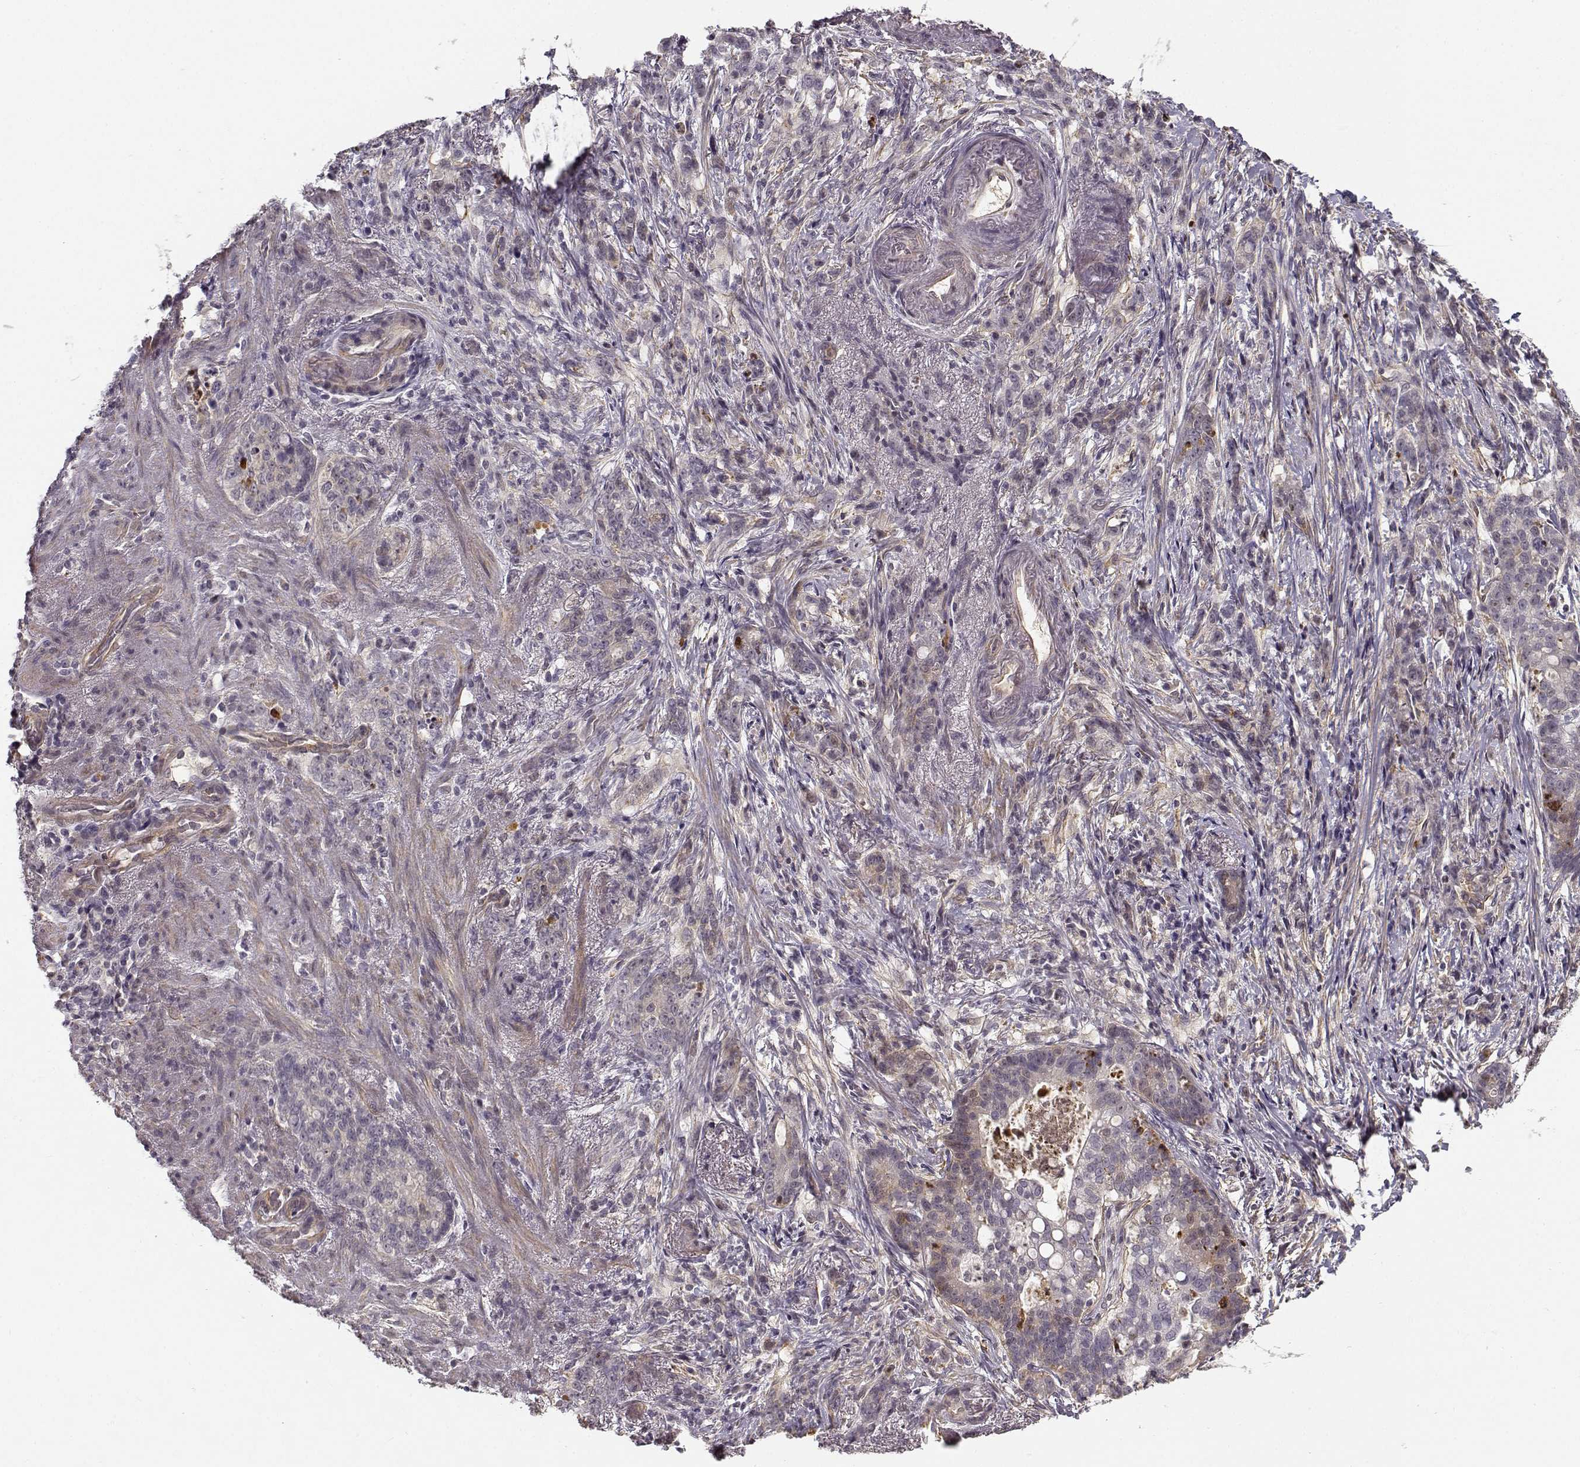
{"staining": {"intensity": "weak", "quantity": "<25%", "location": "cytoplasmic/membranous"}, "tissue": "stomach cancer", "cell_type": "Tumor cells", "image_type": "cancer", "snomed": [{"axis": "morphology", "description": "Adenocarcinoma, NOS"}, {"axis": "topography", "description": "Stomach, lower"}], "caption": "This is an immunohistochemistry (IHC) photomicrograph of human stomach cancer (adenocarcinoma). There is no expression in tumor cells.", "gene": "RGS9BP", "patient": {"sex": "male", "age": 88}}